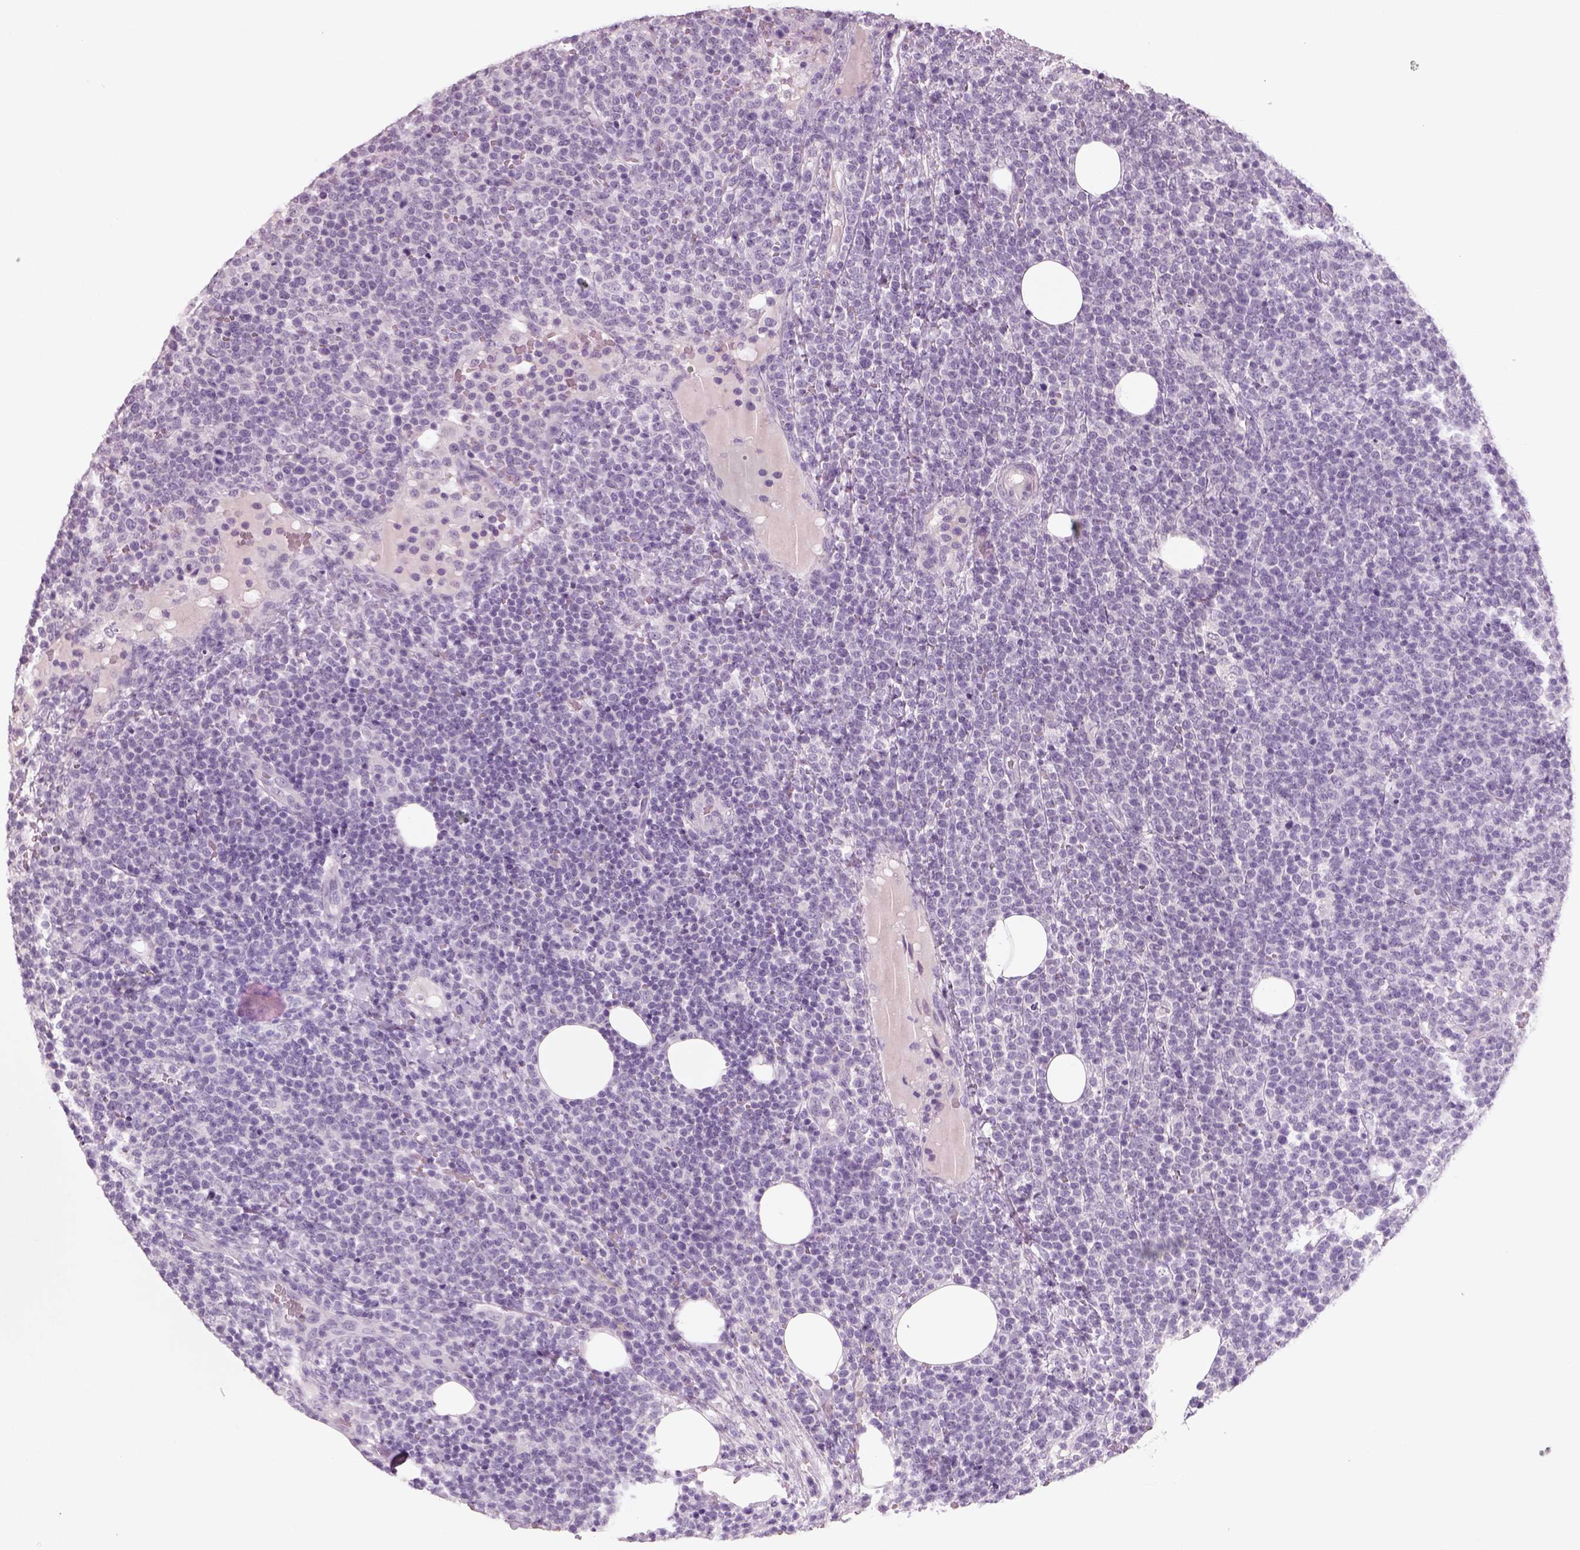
{"staining": {"intensity": "negative", "quantity": "none", "location": "none"}, "tissue": "lymphoma", "cell_type": "Tumor cells", "image_type": "cancer", "snomed": [{"axis": "morphology", "description": "Malignant lymphoma, non-Hodgkin's type, High grade"}, {"axis": "topography", "description": "Lymph node"}], "caption": "This is an immunohistochemistry image of lymphoma. There is no positivity in tumor cells.", "gene": "SLC6A2", "patient": {"sex": "male", "age": 61}}